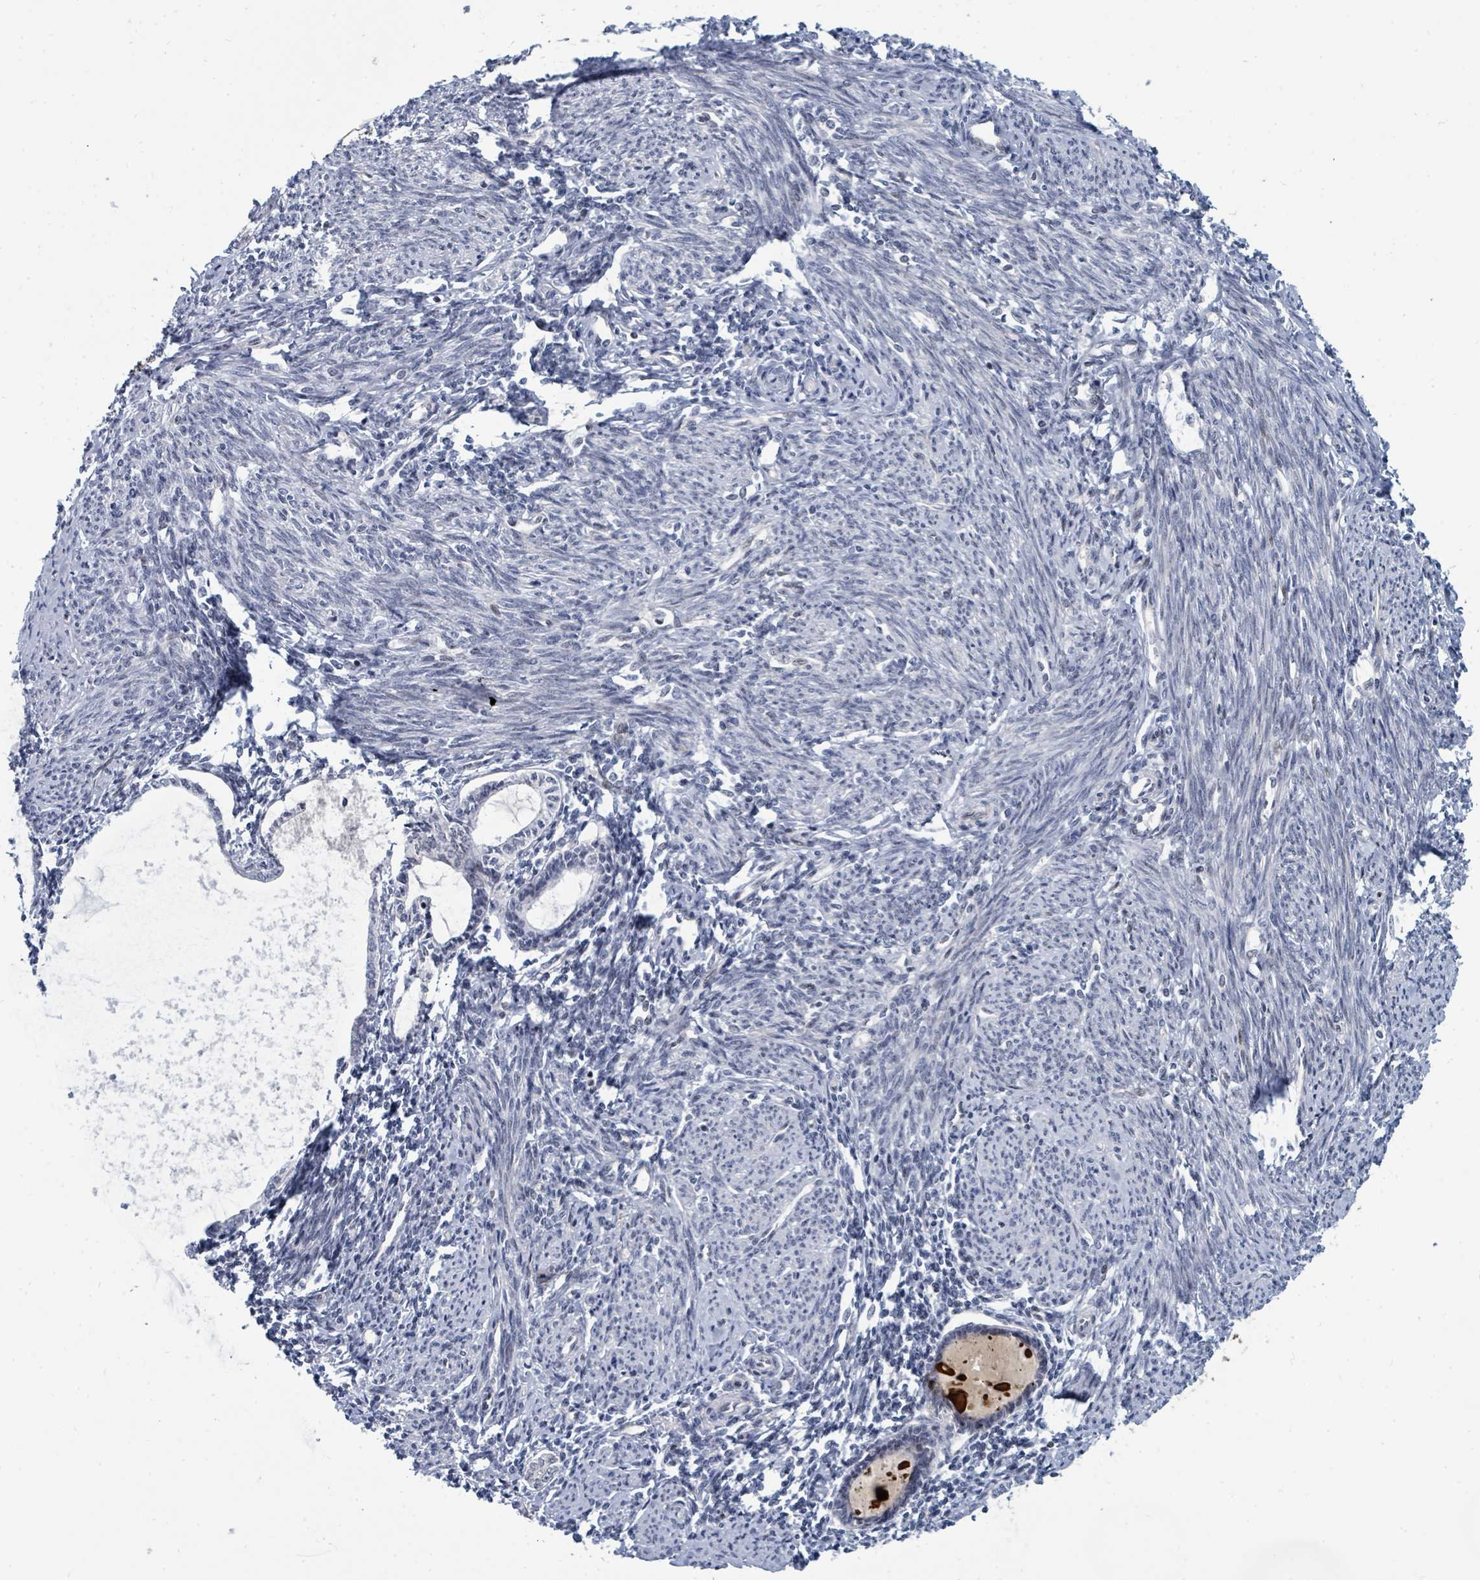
{"staining": {"intensity": "weak", "quantity": "<25%", "location": "nuclear"}, "tissue": "endometrium", "cell_type": "Cells in endometrial stroma", "image_type": "normal", "snomed": [{"axis": "morphology", "description": "Normal tissue, NOS"}, {"axis": "topography", "description": "Endometrium"}], "caption": "Immunohistochemistry (IHC) of normal endometrium displays no staining in cells in endometrial stroma.", "gene": "SUMO2", "patient": {"sex": "female", "age": 63}}